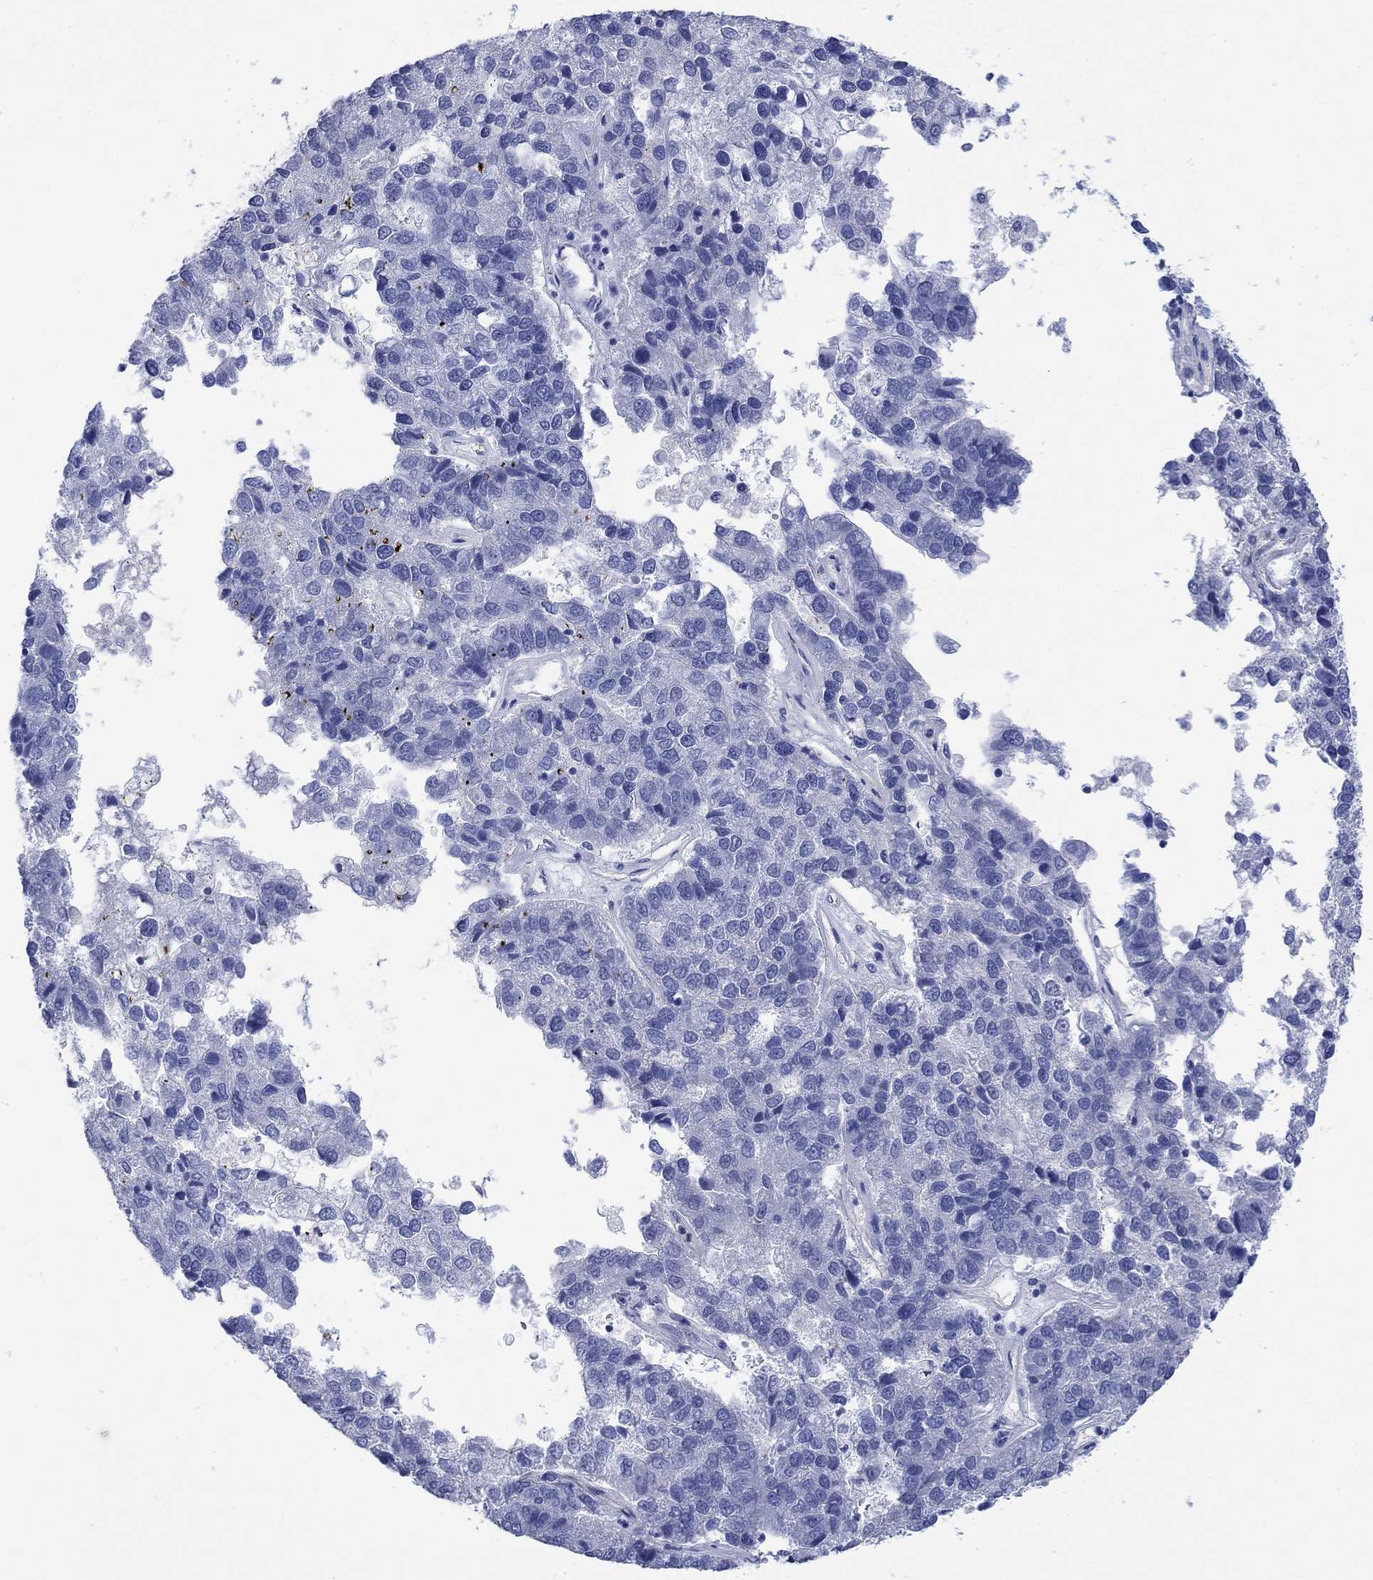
{"staining": {"intensity": "negative", "quantity": "none", "location": "none"}, "tissue": "pancreatic cancer", "cell_type": "Tumor cells", "image_type": "cancer", "snomed": [{"axis": "morphology", "description": "Adenocarcinoma, NOS"}, {"axis": "topography", "description": "Pancreas"}], "caption": "Pancreatic cancer (adenocarcinoma) was stained to show a protein in brown. There is no significant expression in tumor cells.", "gene": "AGRP", "patient": {"sex": "female", "age": 61}}